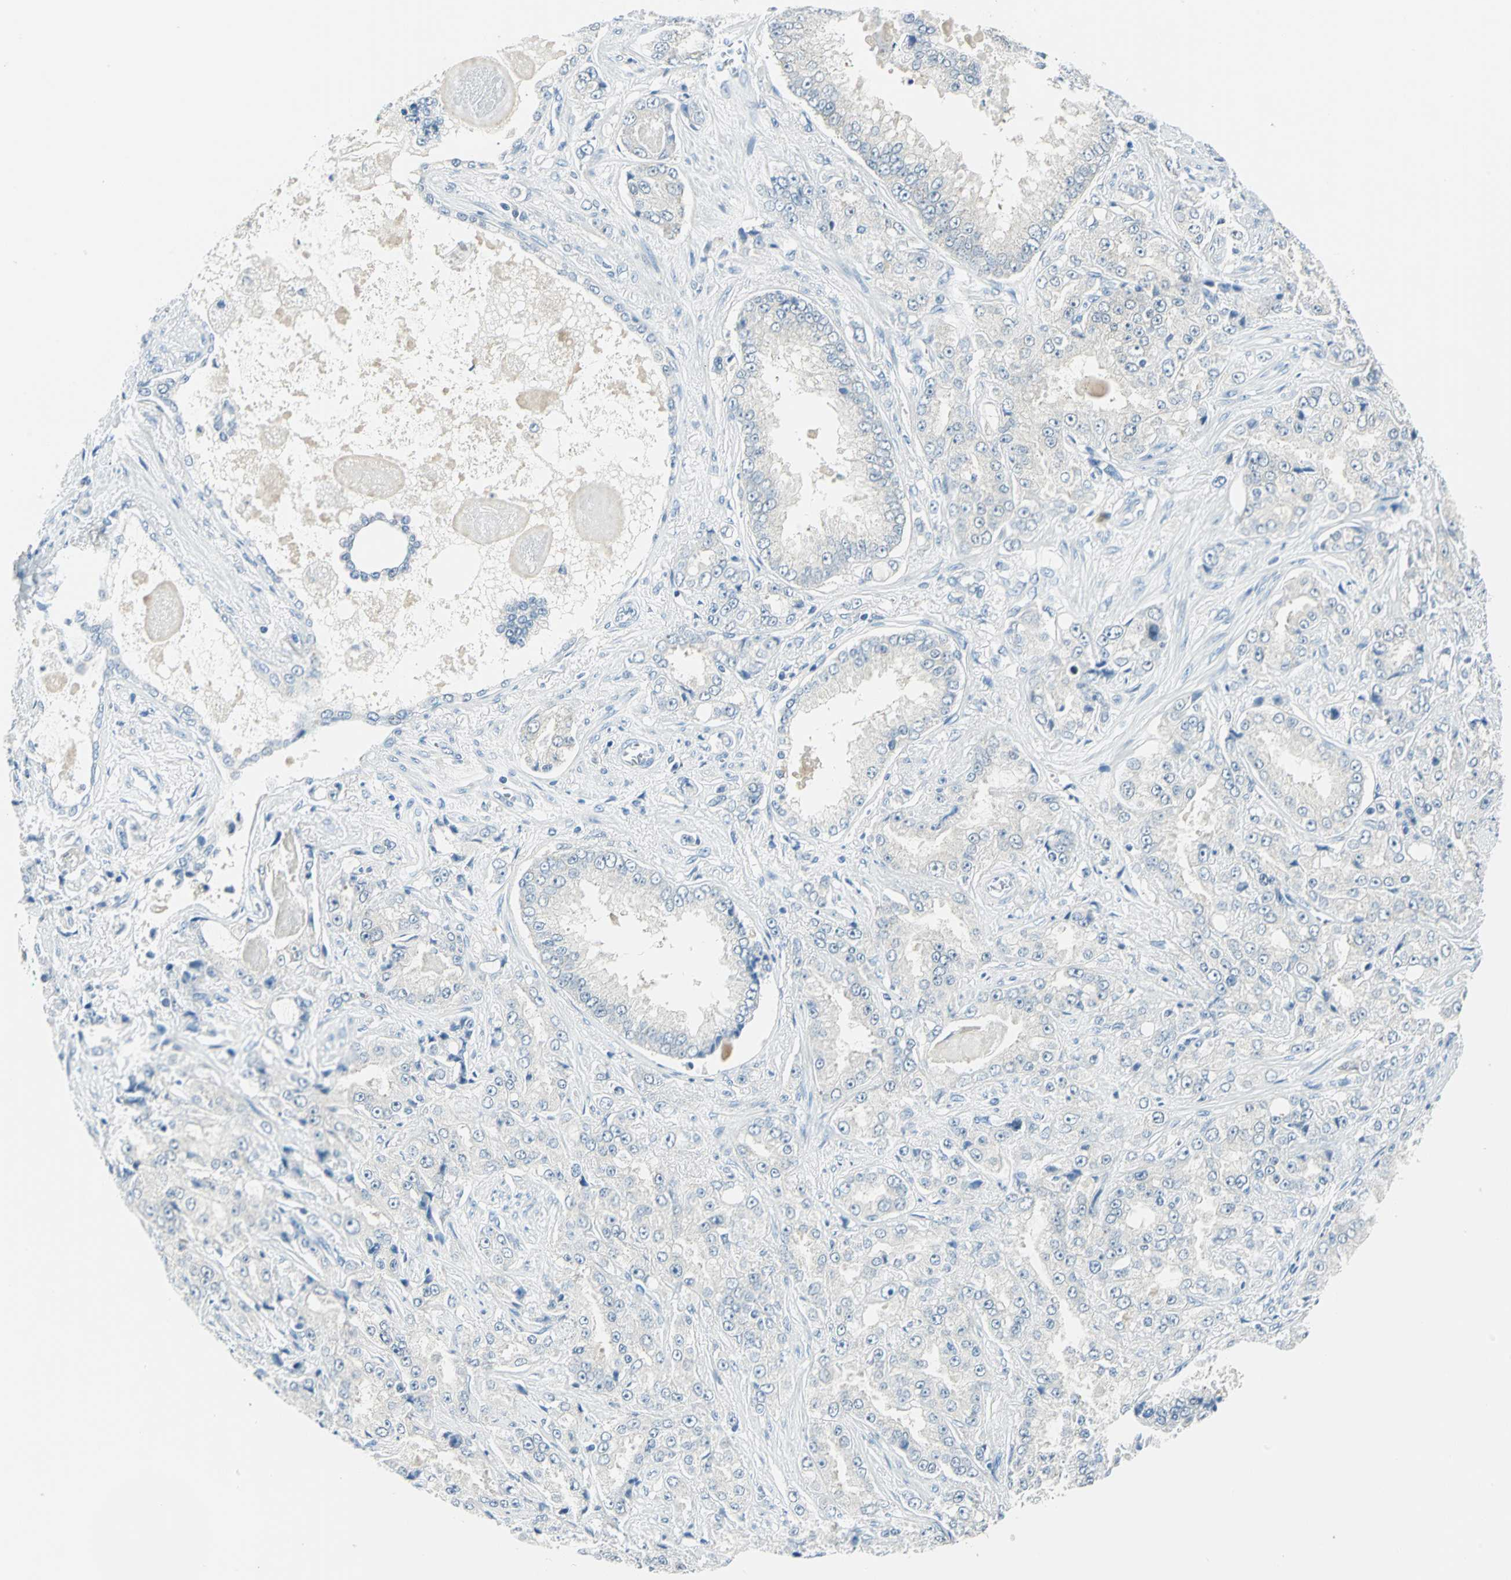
{"staining": {"intensity": "negative", "quantity": "none", "location": "none"}, "tissue": "prostate cancer", "cell_type": "Tumor cells", "image_type": "cancer", "snomed": [{"axis": "morphology", "description": "Adenocarcinoma, High grade"}, {"axis": "topography", "description": "Prostate"}], "caption": "High power microscopy photomicrograph of an immunohistochemistry (IHC) photomicrograph of prostate cancer, revealing no significant staining in tumor cells.", "gene": "AKR1A1", "patient": {"sex": "male", "age": 73}}